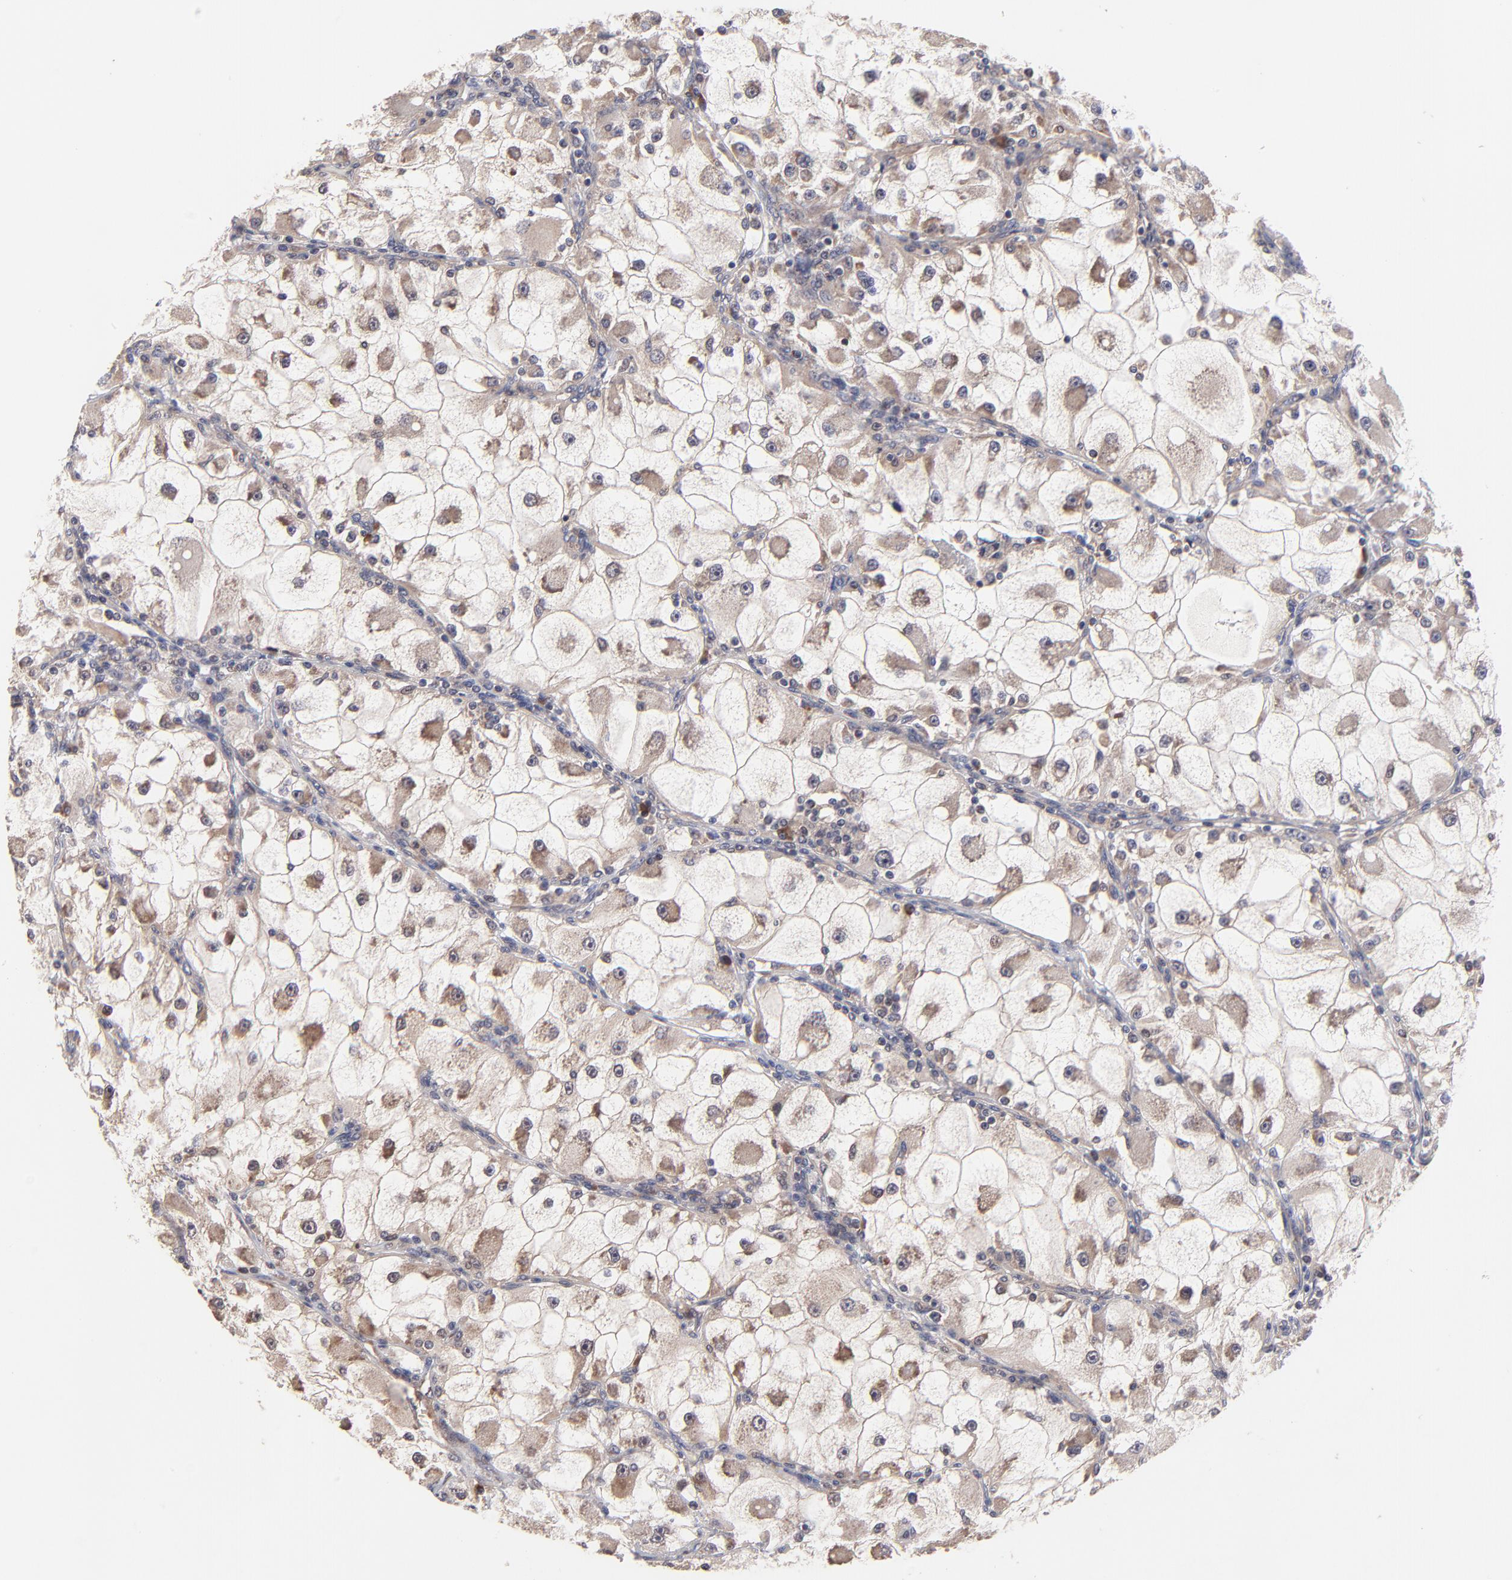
{"staining": {"intensity": "weak", "quantity": ">75%", "location": "cytoplasmic/membranous"}, "tissue": "renal cancer", "cell_type": "Tumor cells", "image_type": "cancer", "snomed": [{"axis": "morphology", "description": "Adenocarcinoma, NOS"}, {"axis": "topography", "description": "Kidney"}], "caption": "High-magnification brightfield microscopy of renal cancer (adenocarcinoma) stained with DAB (3,3'-diaminobenzidine) (brown) and counterstained with hematoxylin (blue). tumor cells exhibit weak cytoplasmic/membranous positivity is seen in approximately>75% of cells. Using DAB (brown) and hematoxylin (blue) stains, captured at high magnification using brightfield microscopy.", "gene": "BAIAP2L2", "patient": {"sex": "female", "age": 73}}